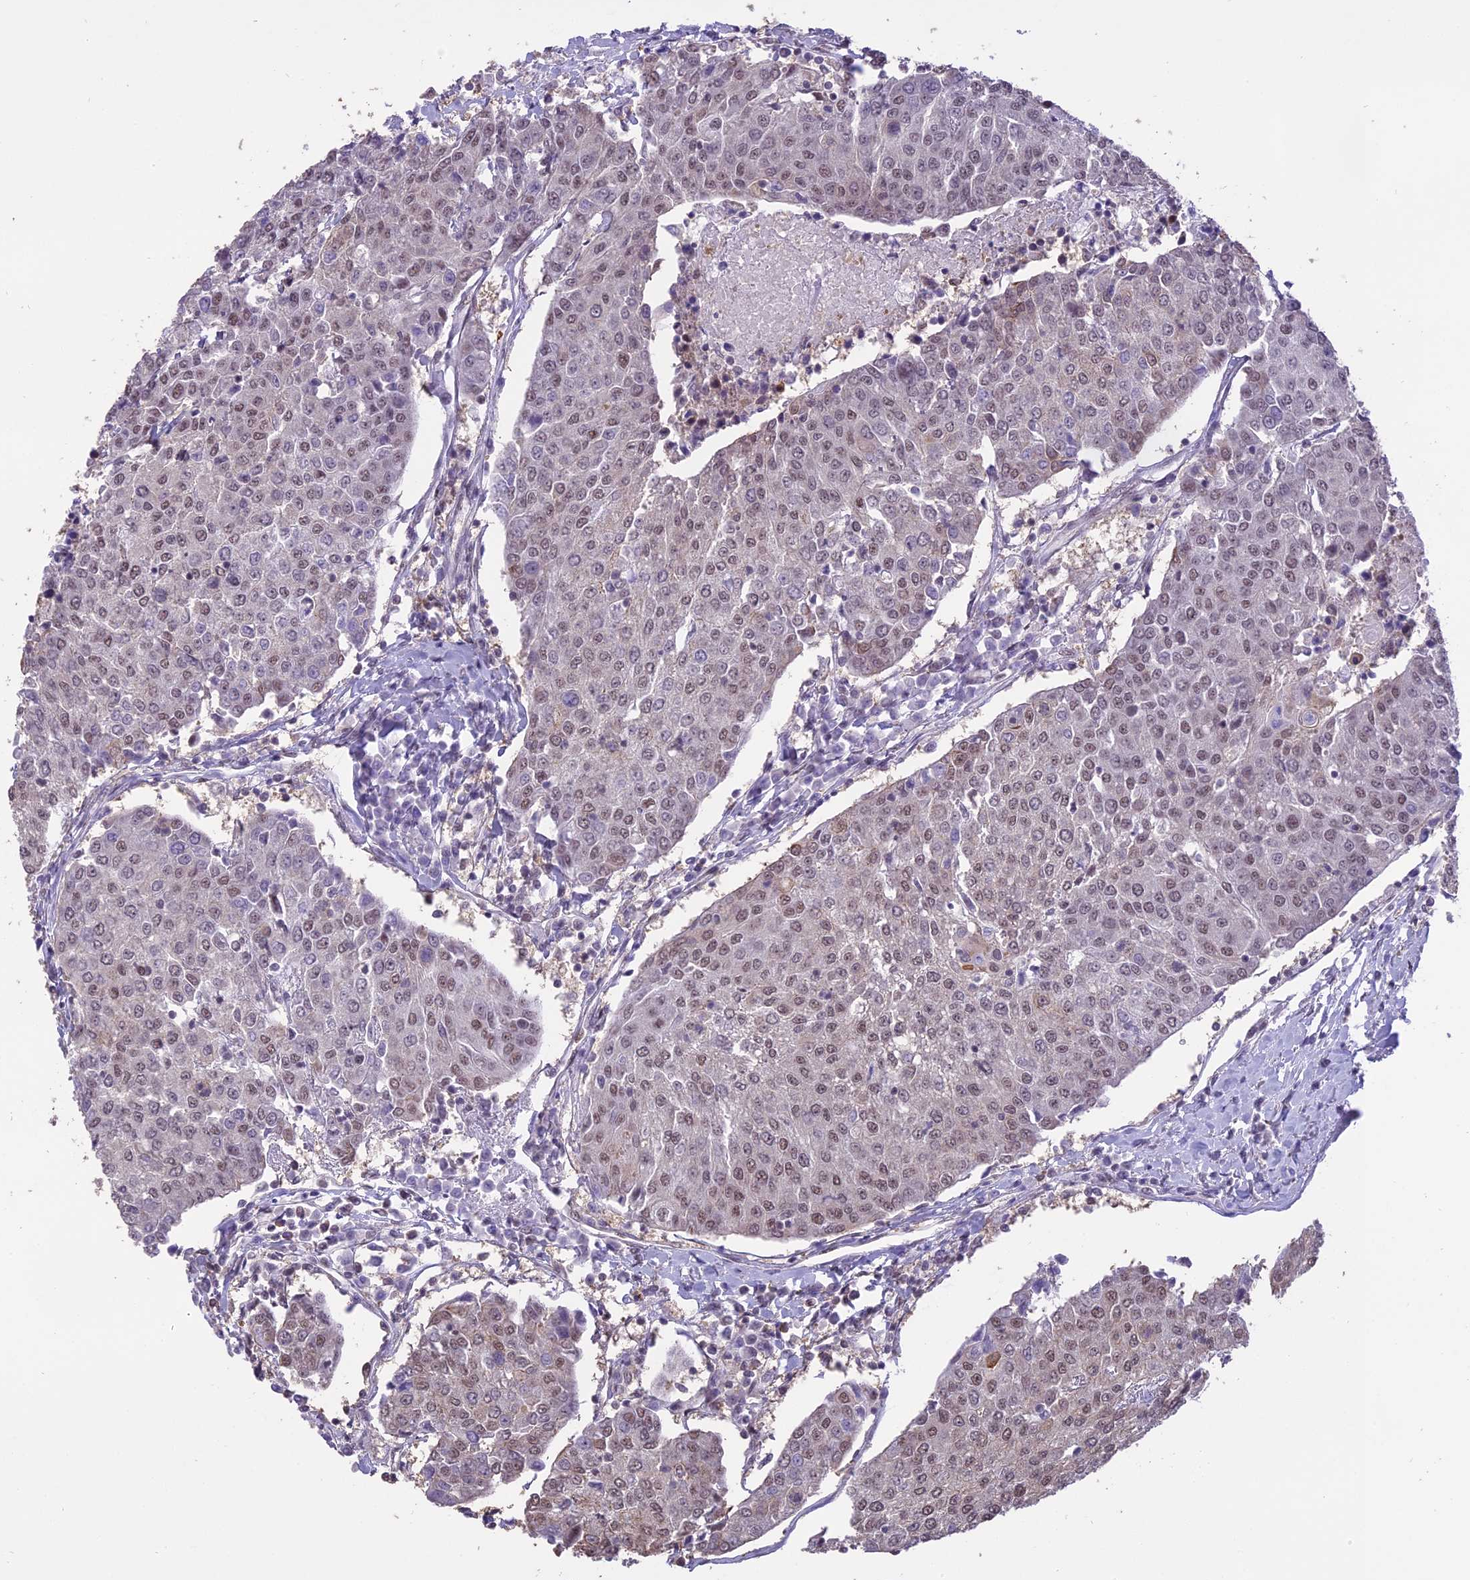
{"staining": {"intensity": "moderate", "quantity": "25%-75%", "location": "nuclear"}, "tissue": "urothelial cancer", "cell_type": "Tumor cells", "image_type": "cancer", "snomed": [{"axis": "morphology", "description": "Urothelial carcinoma, High grade"}, {"axis": "topography", "description": "Urinary bladder"}], "caption": "Moderate nuclear staining for a protein is present in about 25%-75% of tumor cells of urothelial cancer using IHC.", "gene": "TIGD7", "patient": {"sex": "female", "age": 85}}